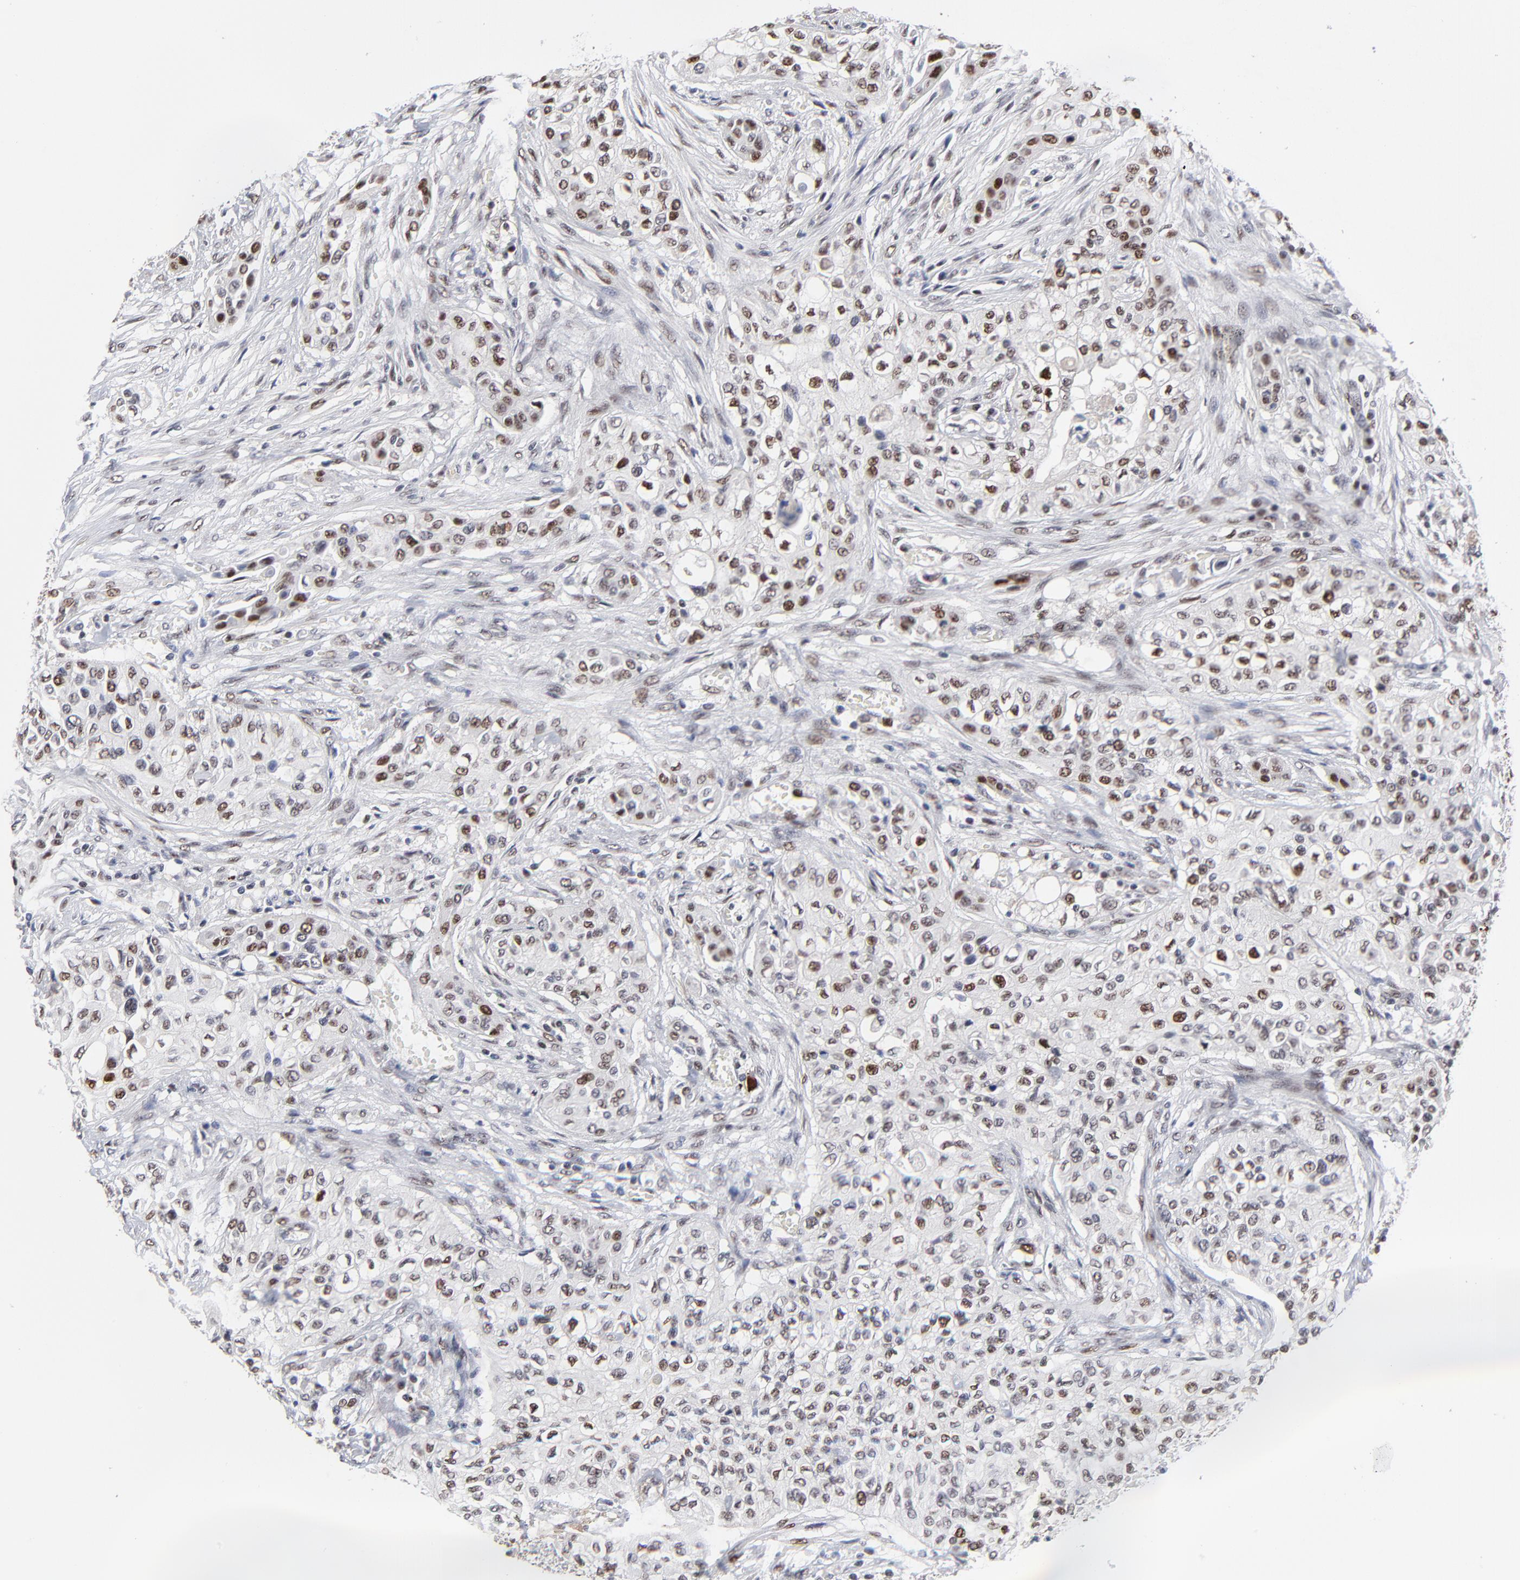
{"staining": {"intensity": "moderate", "quantity": ">75%", "location": "nuclear"}, "tissue": "urothelial cancer", "cell_type": "Tumor cells", "image_type": "cancer", "snomed": [{"axis": "morphology", "description": "Urothelial carcinoma, High grade"}, {"axis": "topography", "description": "Urinary bladder"}], "caption": "The immunohistochemical stain highlights moderate nuclear positivity in tumor cells of urothelial cancer tissue.", "gene": "OGFOD1", "patient": {"sex": "male", "age": 74}}